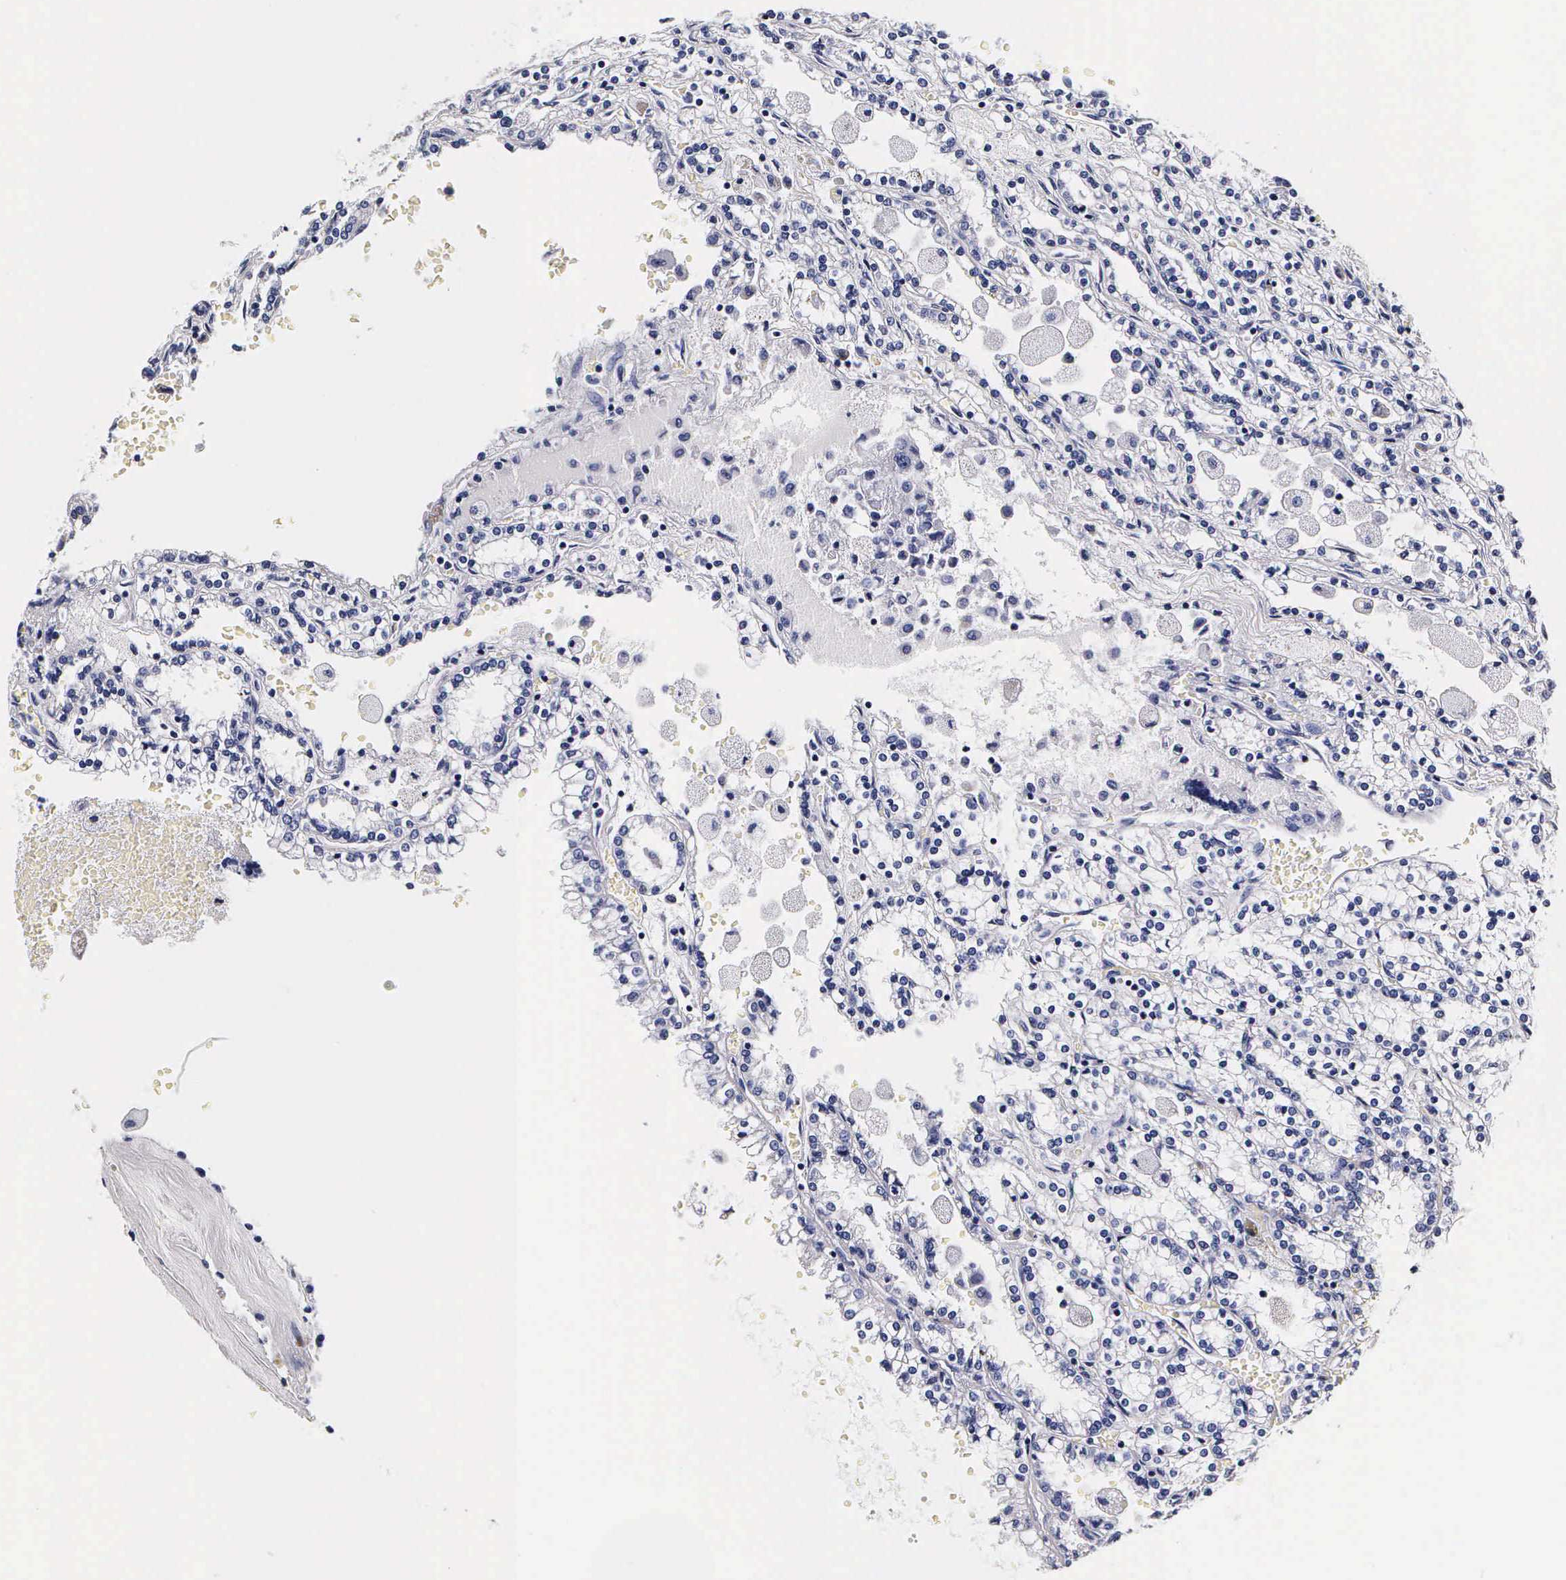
{"staining": {"intensity": "negative", "quantity": "none", "location": "none"}, "tissue": "renal cancer", "cell_type": "Tumor cells", "image_type": "cancer", "snomed": [{"axis": "morphology", "description": "Adenocarcinoma, NOS"}, {"axis": "topography", "description": "Kidney"}], "caption": "The image reveals no significant expression in tumor cells of renal cancer.", "gene": "IAPP", "patient": {"sex": "female", "age": 56}}